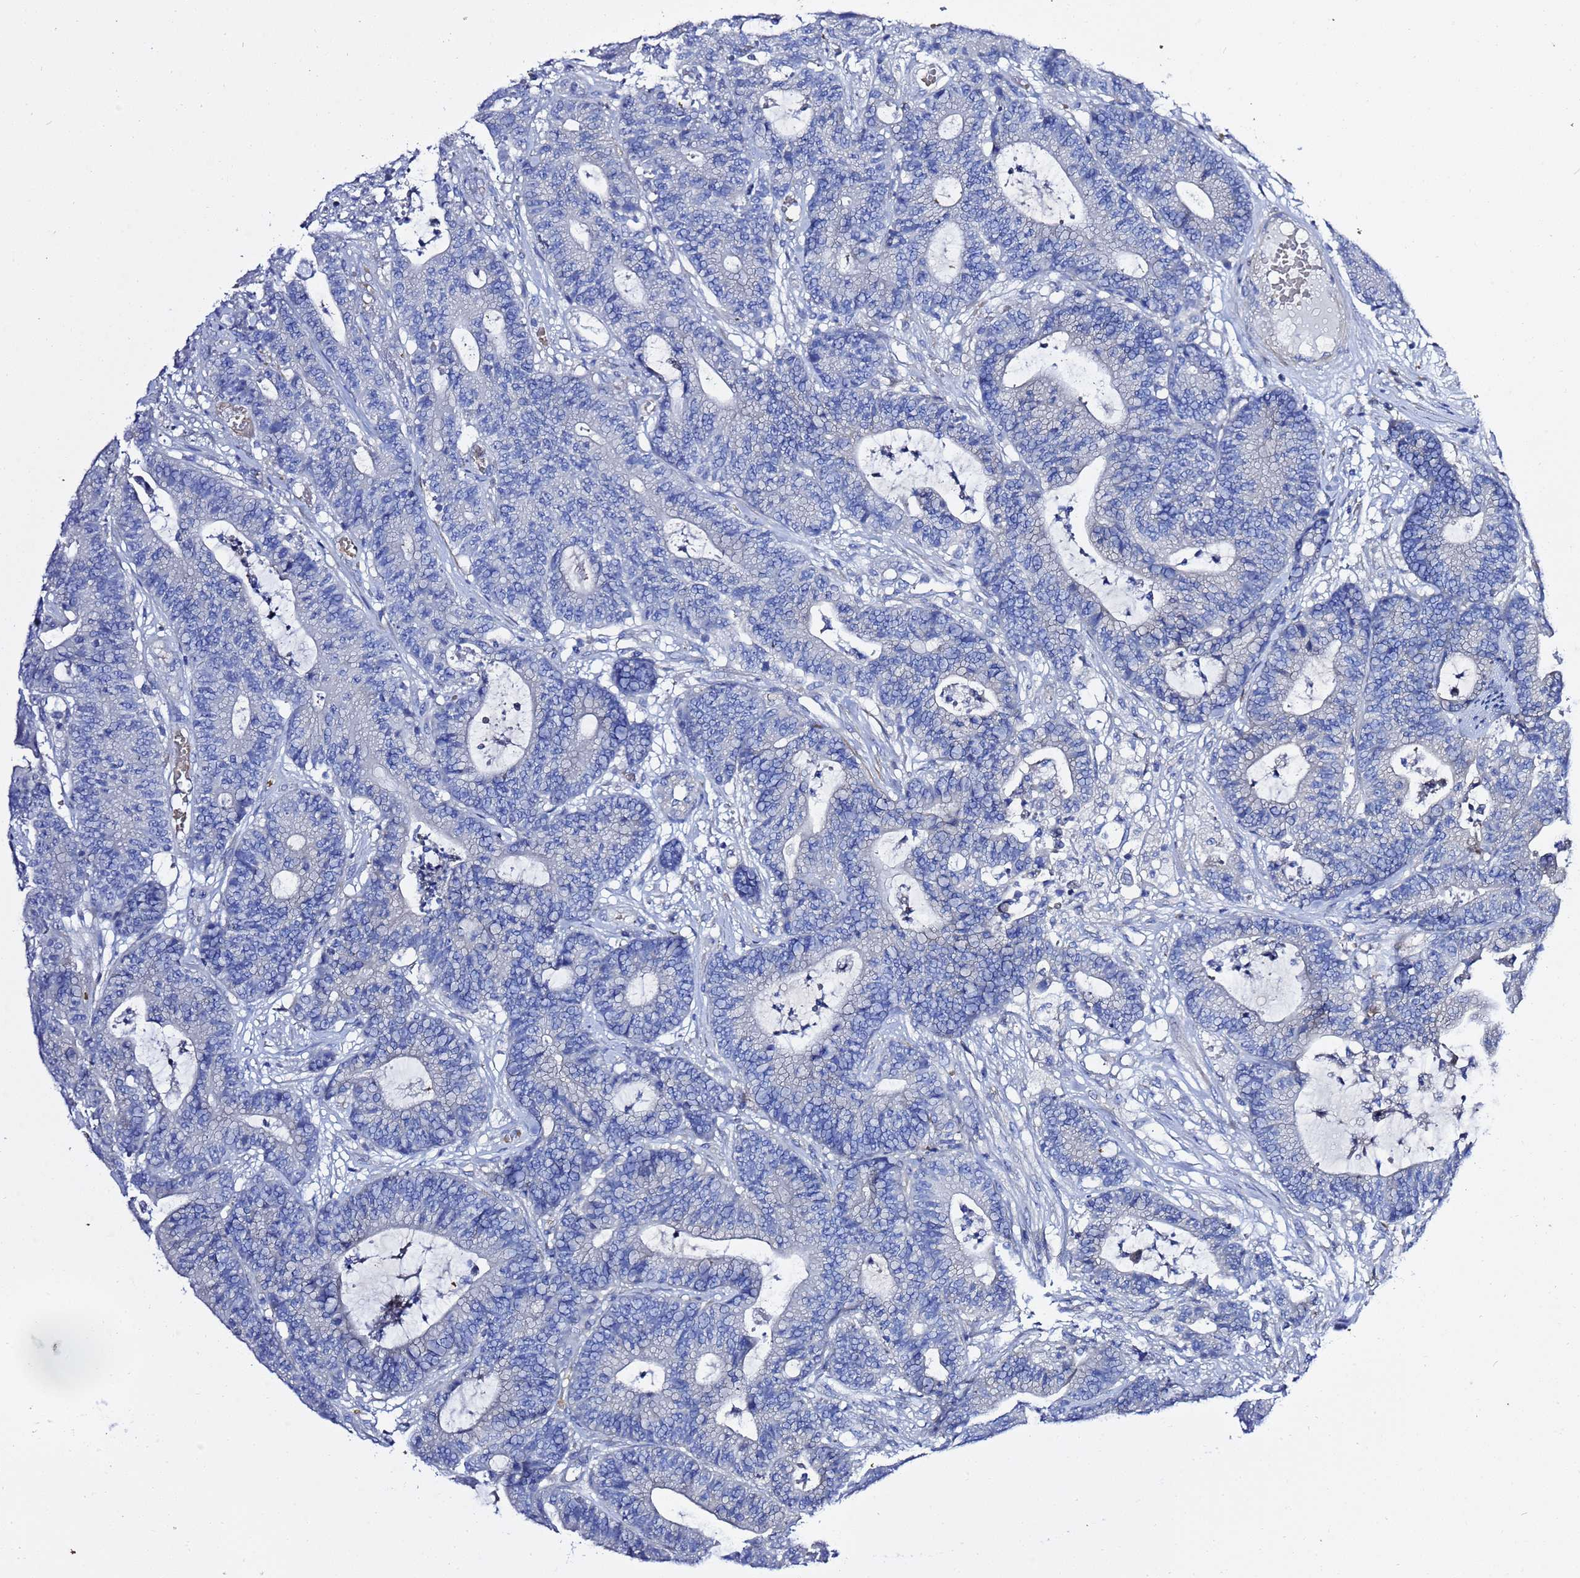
{"staining": {"intensity": "negative", "quantity": "none", "location": "none"}, "tissue": "colorectal cancer", "cell_type": "Tumor cells", "image_type": "cancer", "snomed": [{"axis": "morphology", "description": "Adenocarcinoma, NOS"}, {"axis": "topography", "description": "Colon"}], "caption": "A photomicrograph of human colorectal cancer (adenocarcinoma) is negative for staining in tumor cells. (Stains: DAB (3,3'-diaminobenzidine) immunohistochemistry (IHC) with hematoxylin counter stain, Microscopy: brightfield microscopy at high magnification).", "gene": "USP18", "patient": {"sex": "female", "age": 84}}